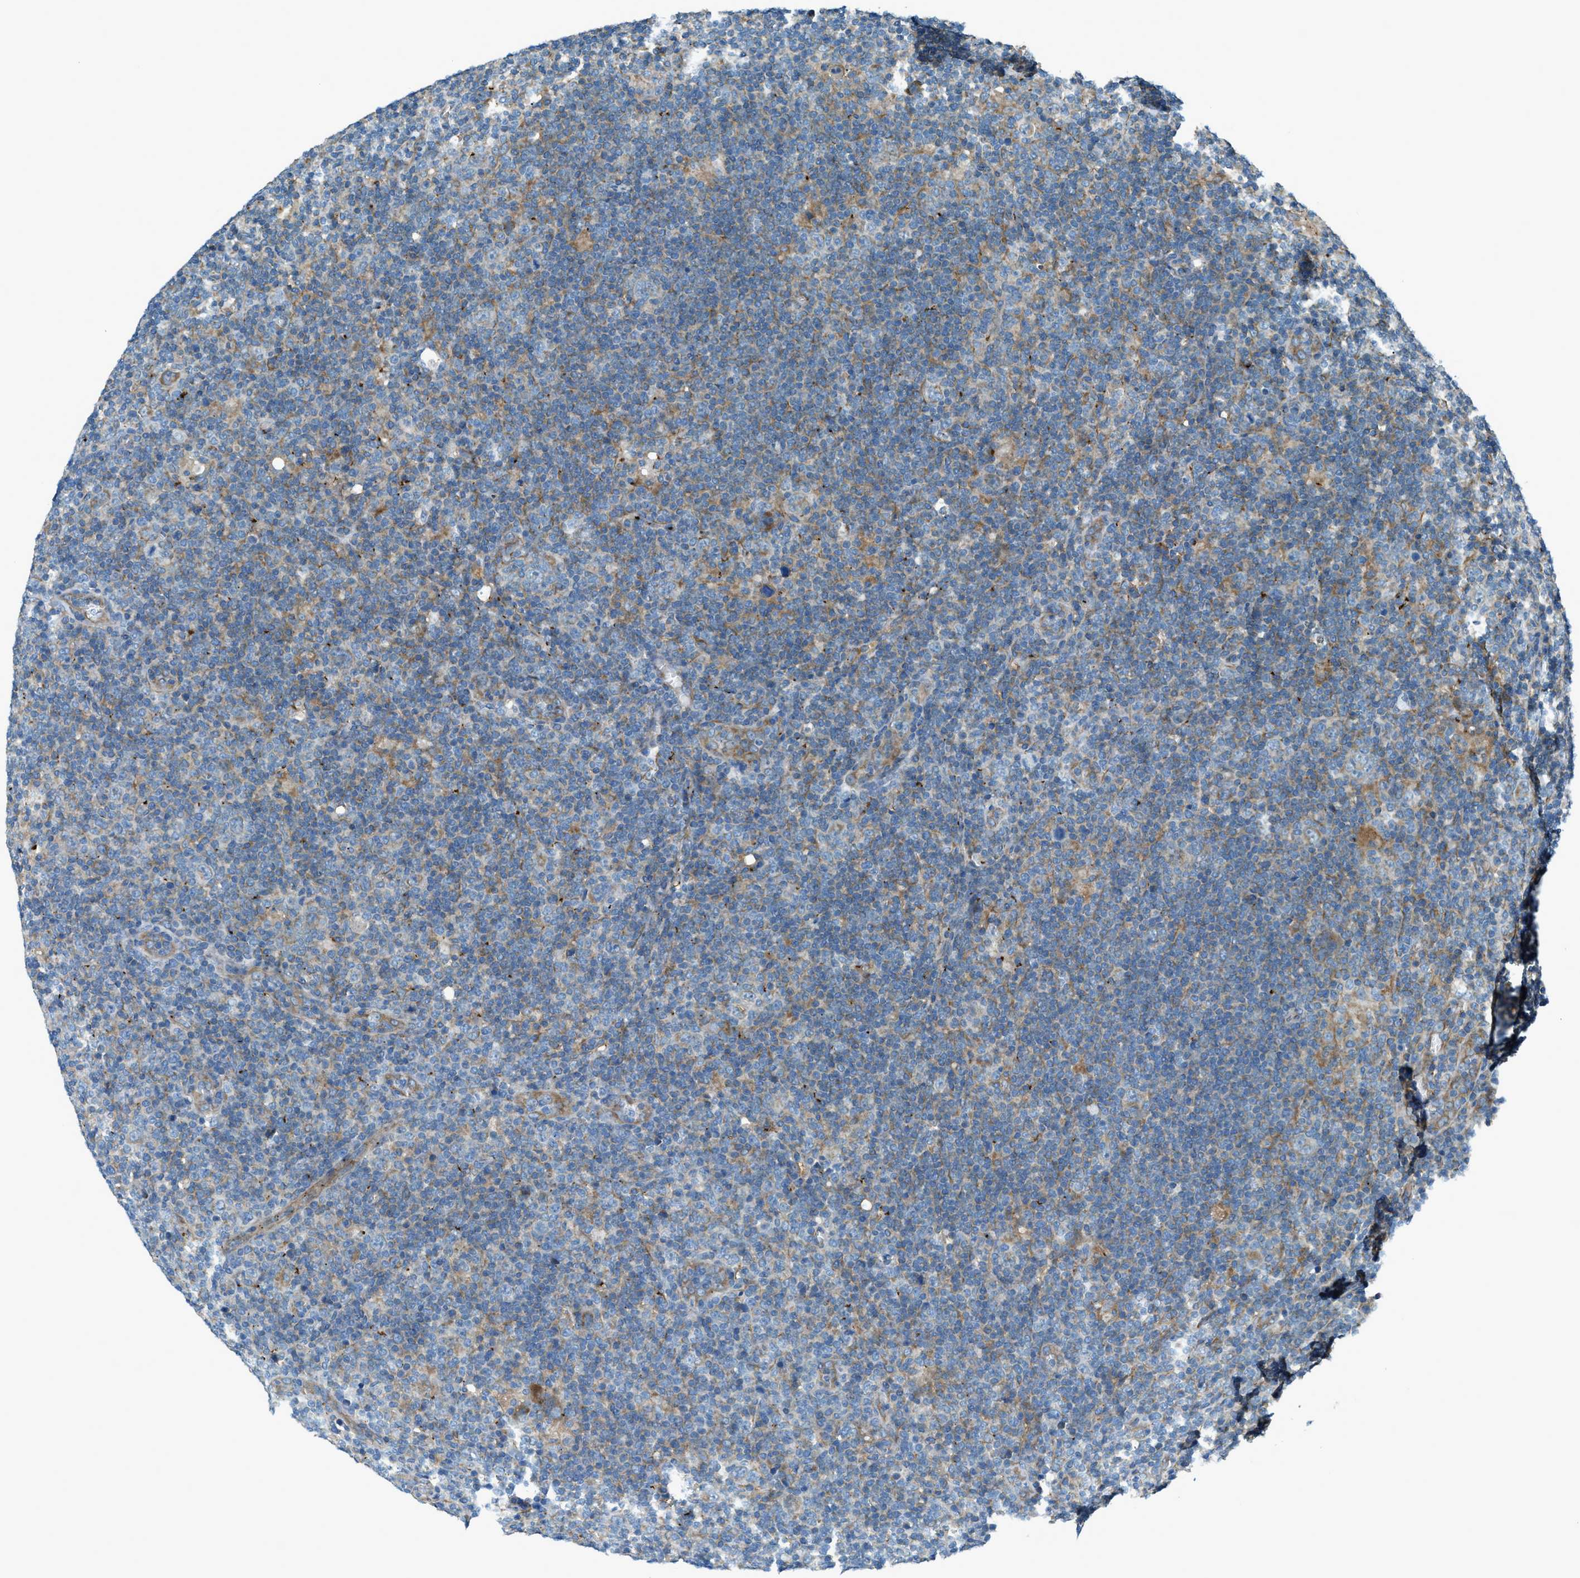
{"staining": {"intensity": "negative", "quantity": "none", "location": "none"}, "tissue": "lymphoma", "cell_type": "Tumor cells", "image_type": "cancer", "snomed": [{"axis": "morphology", "description": "Hodgkin's disease, NOS"}, {"axis": "topography", "description": "Lymph node"}], "caption": "Lymphoma stained for a protein using immunohistochemistry (IHC) demonstrates no expression tumor cells.", "gene": "PIGG", "patient": {"sex": "female", "age": 57}}